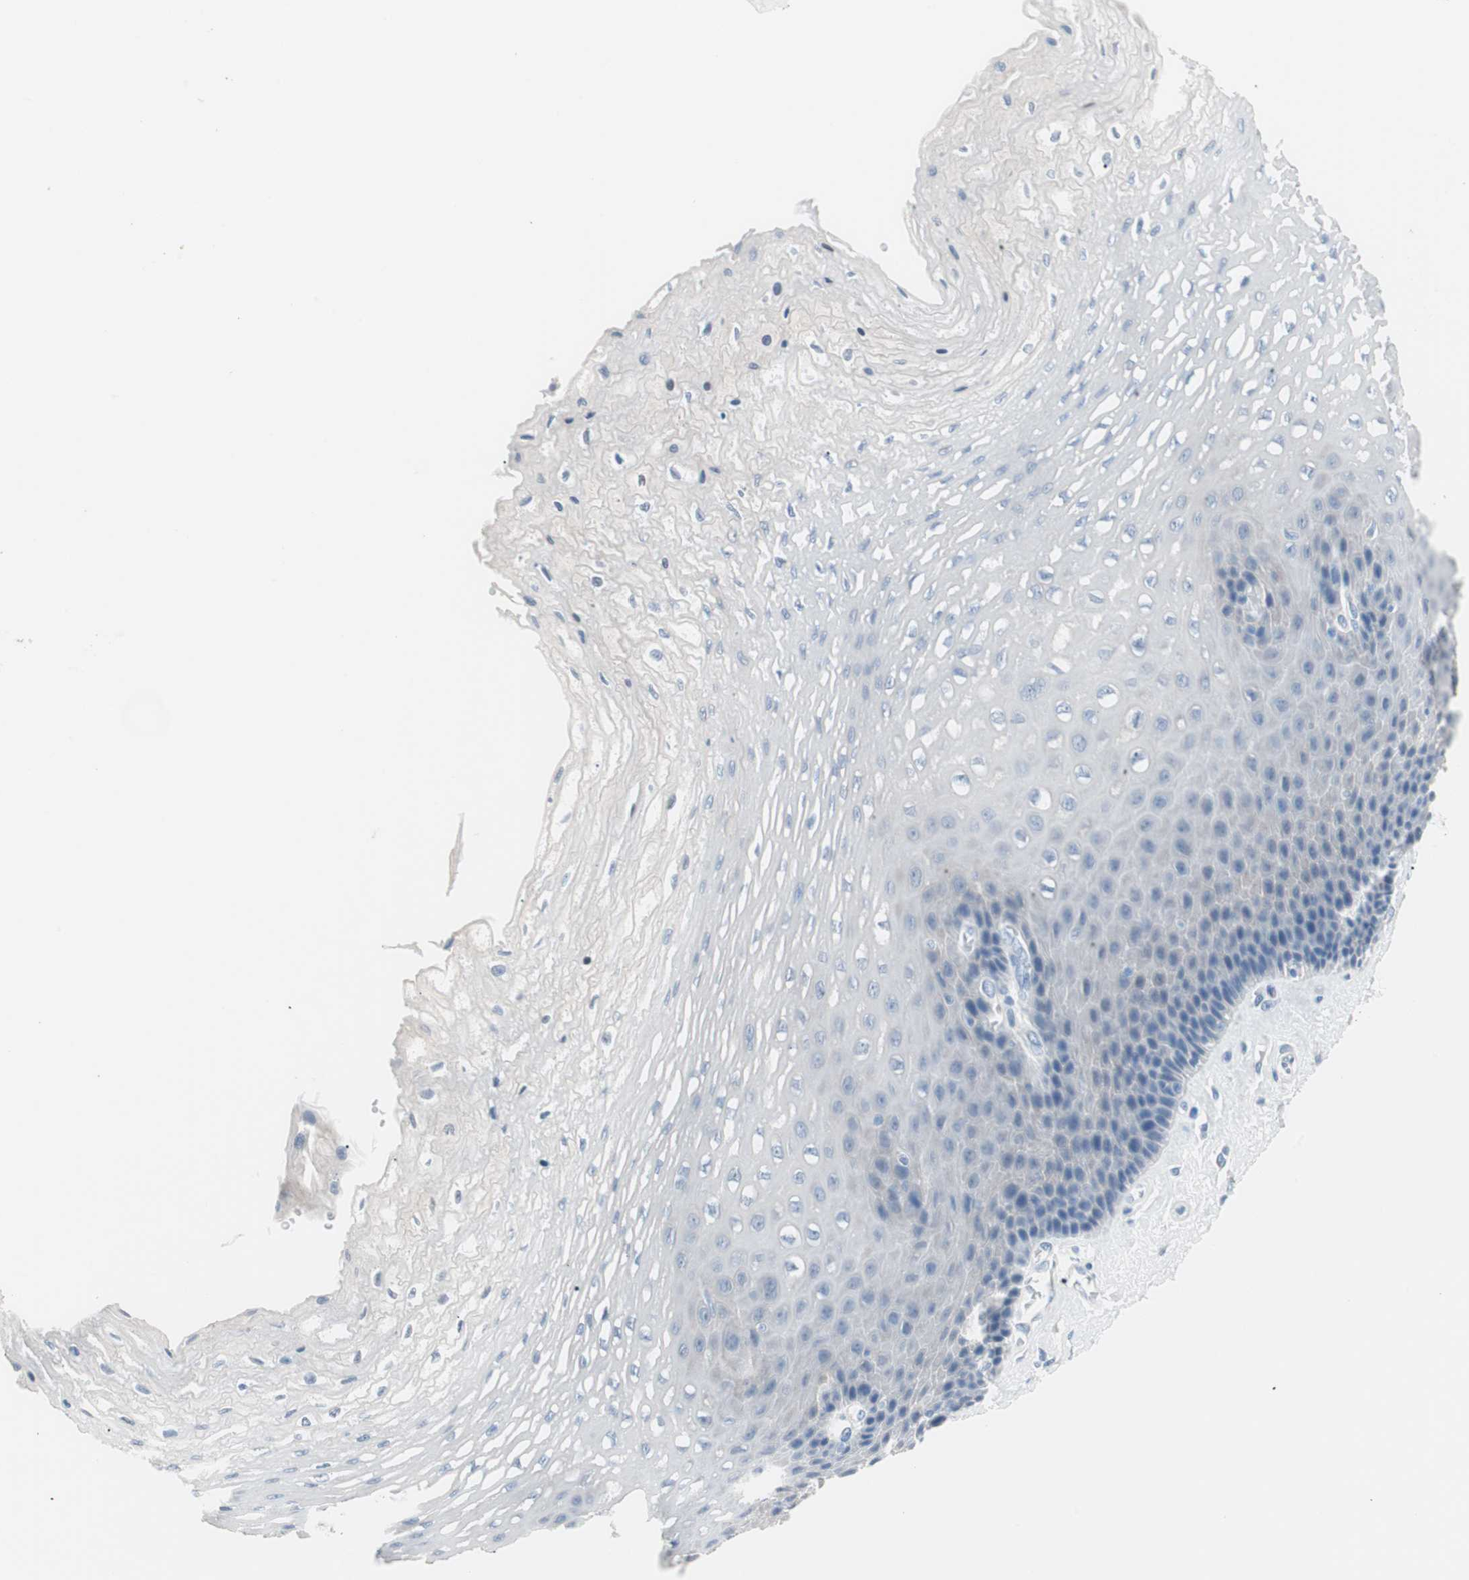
{"staining": {"intensity": "negative", "quantity": "none", "location": "none"}, "tissue": "esophagus", "cell_type": "Squamous epithelial cells", "image_type": "normal", "snomed": [{"axis": "morphology", "description": "Normal tissue, NOS"}, {"axis": "topography", "description": "Esophagus"}], "caption": "Squamous epithelial cells show no significant staining in benign esophagus. Nuclei are stained in blue.", "gene": "VIL1", "patient": {"sex": "female", "age": 72}}